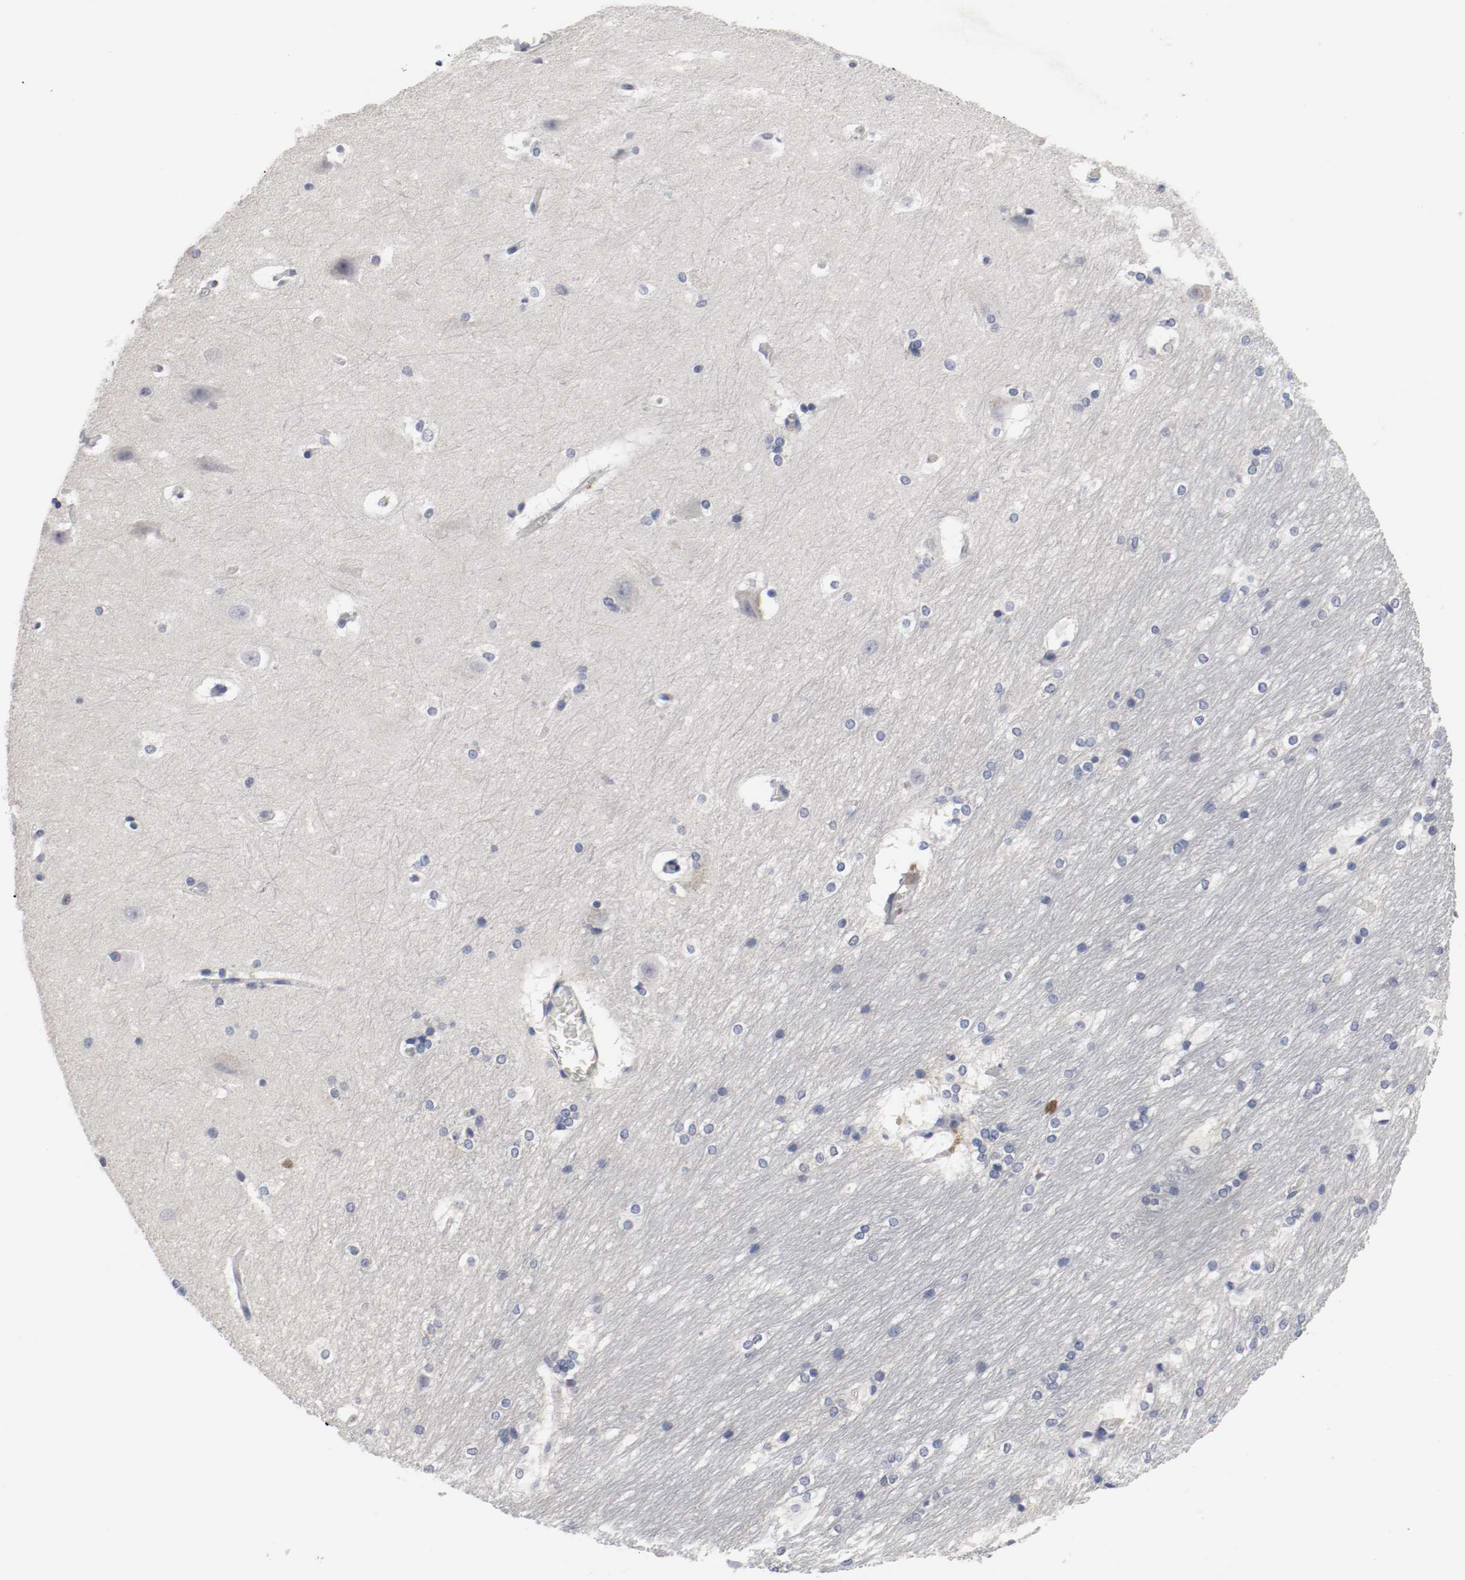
{"staining": {"intensity": "negative", "quantity": "none", "location": "none"}, "tissue": "hippocampus", "cell_type": "Glial cells", "image_type": "normal", "snomed": [{"axis": "morphology", "description": "Normal tissue, NOS"}, {"axis": "topography", "description": "Hippocampus"}], "caption": "An IHC micrograph of normal hippocampus is shown. There is no staining in glial cells of hippocampus.", "gene": "MCM6", "patient": {"sex": "female", "age": 19}}